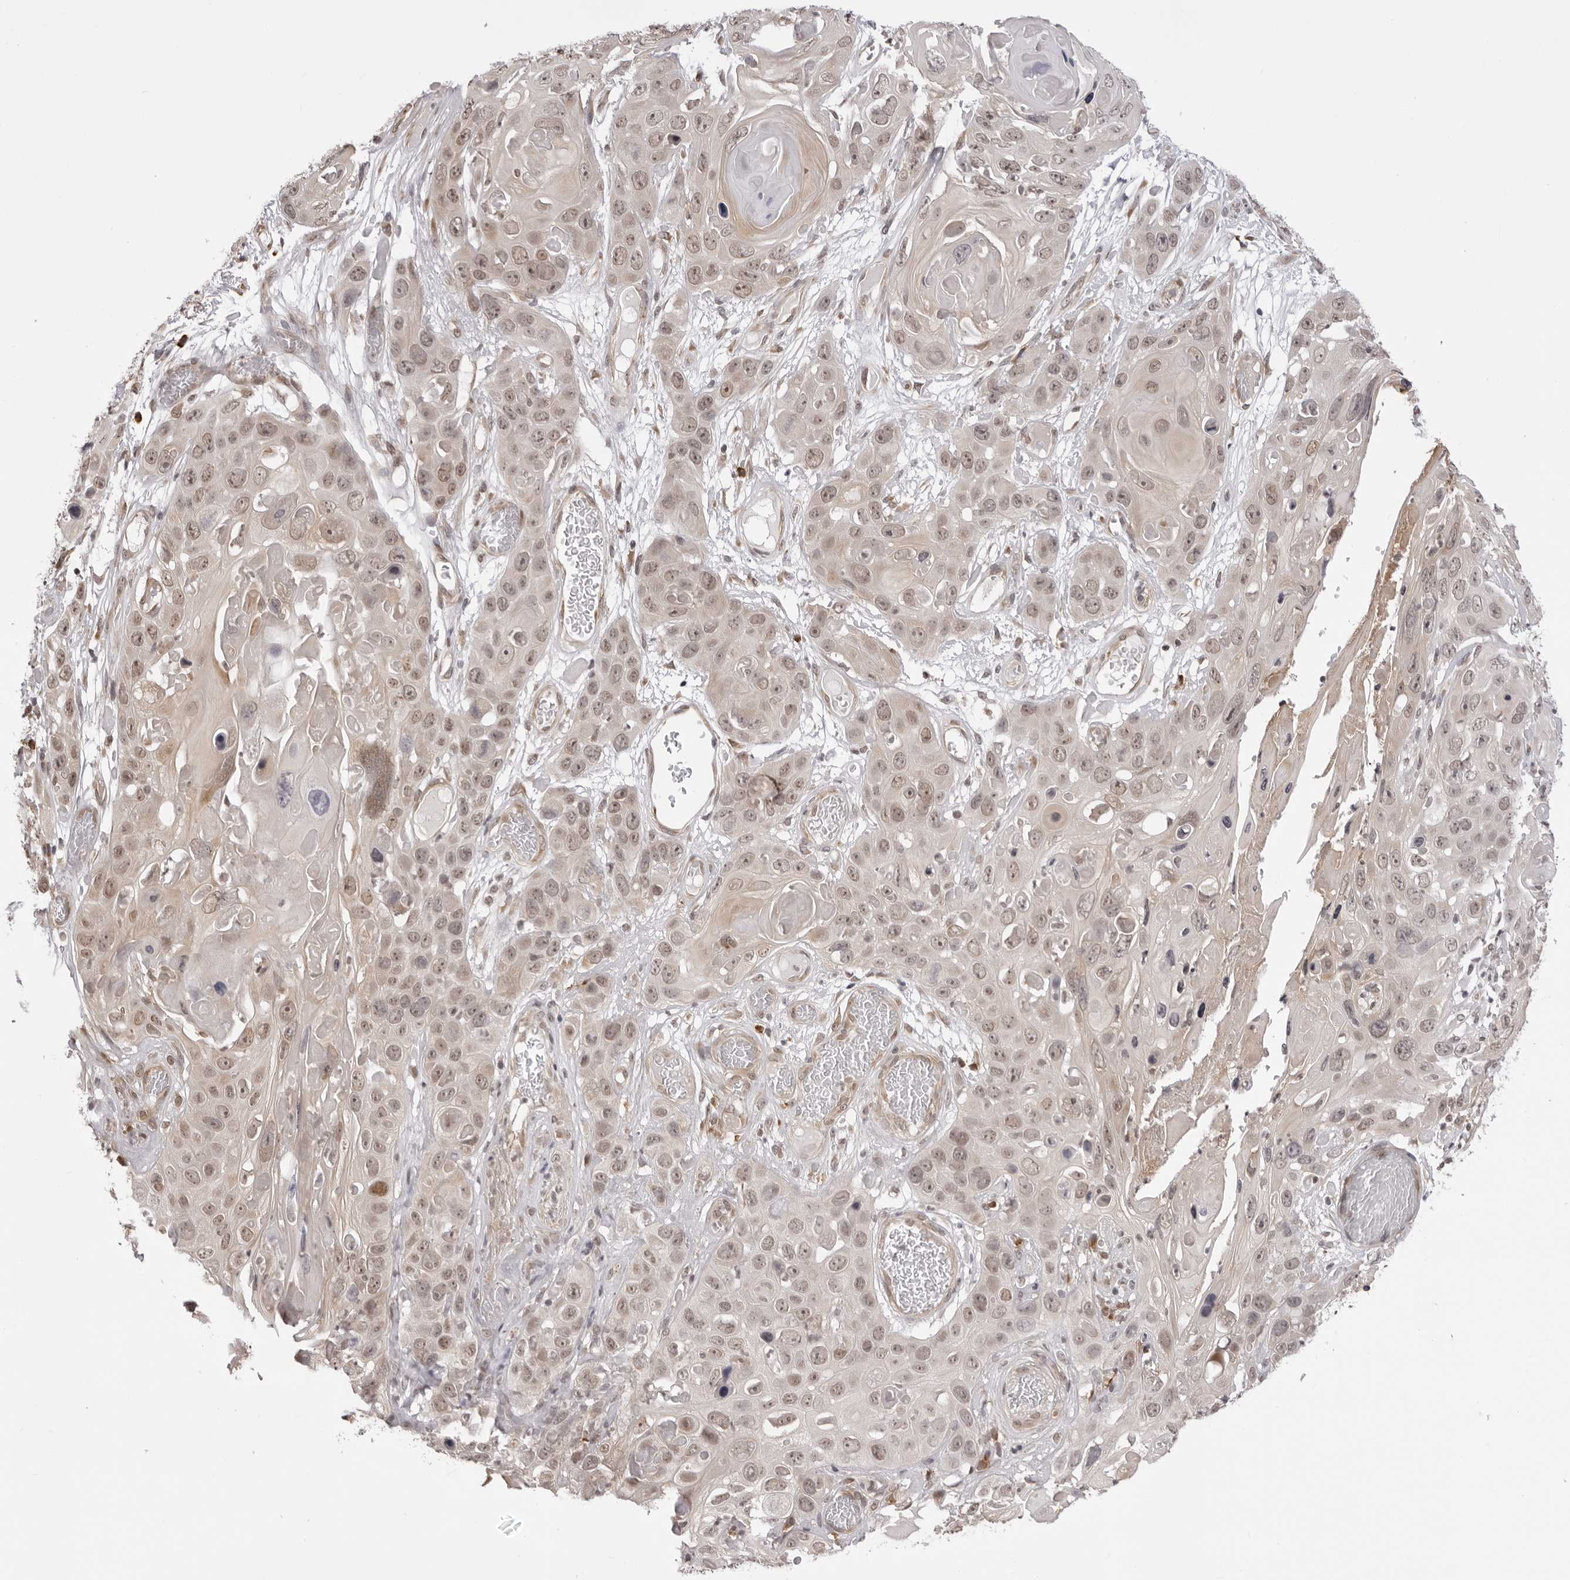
{"staining": {"intensity": "weak", "quantity": "25%-75%", "location": "nuclear"}, "tissue": "skin cancer", "cell_type": "Tumor cells", "image_type": "cancer", "snomed": [{"axis": "morphology", "description": "Squamous cell carcinoma, NOS"}, {"axis": "topography", "description": "Skin"}], "caption": "Squamous cell carcinoma (skin) stained with a brown dye exhibits weak nuclear positive positivity in about 25%-75% of tumor cells.", "gene": "ZC3H11A", "patient": {"sex": "male", "age": 55}}